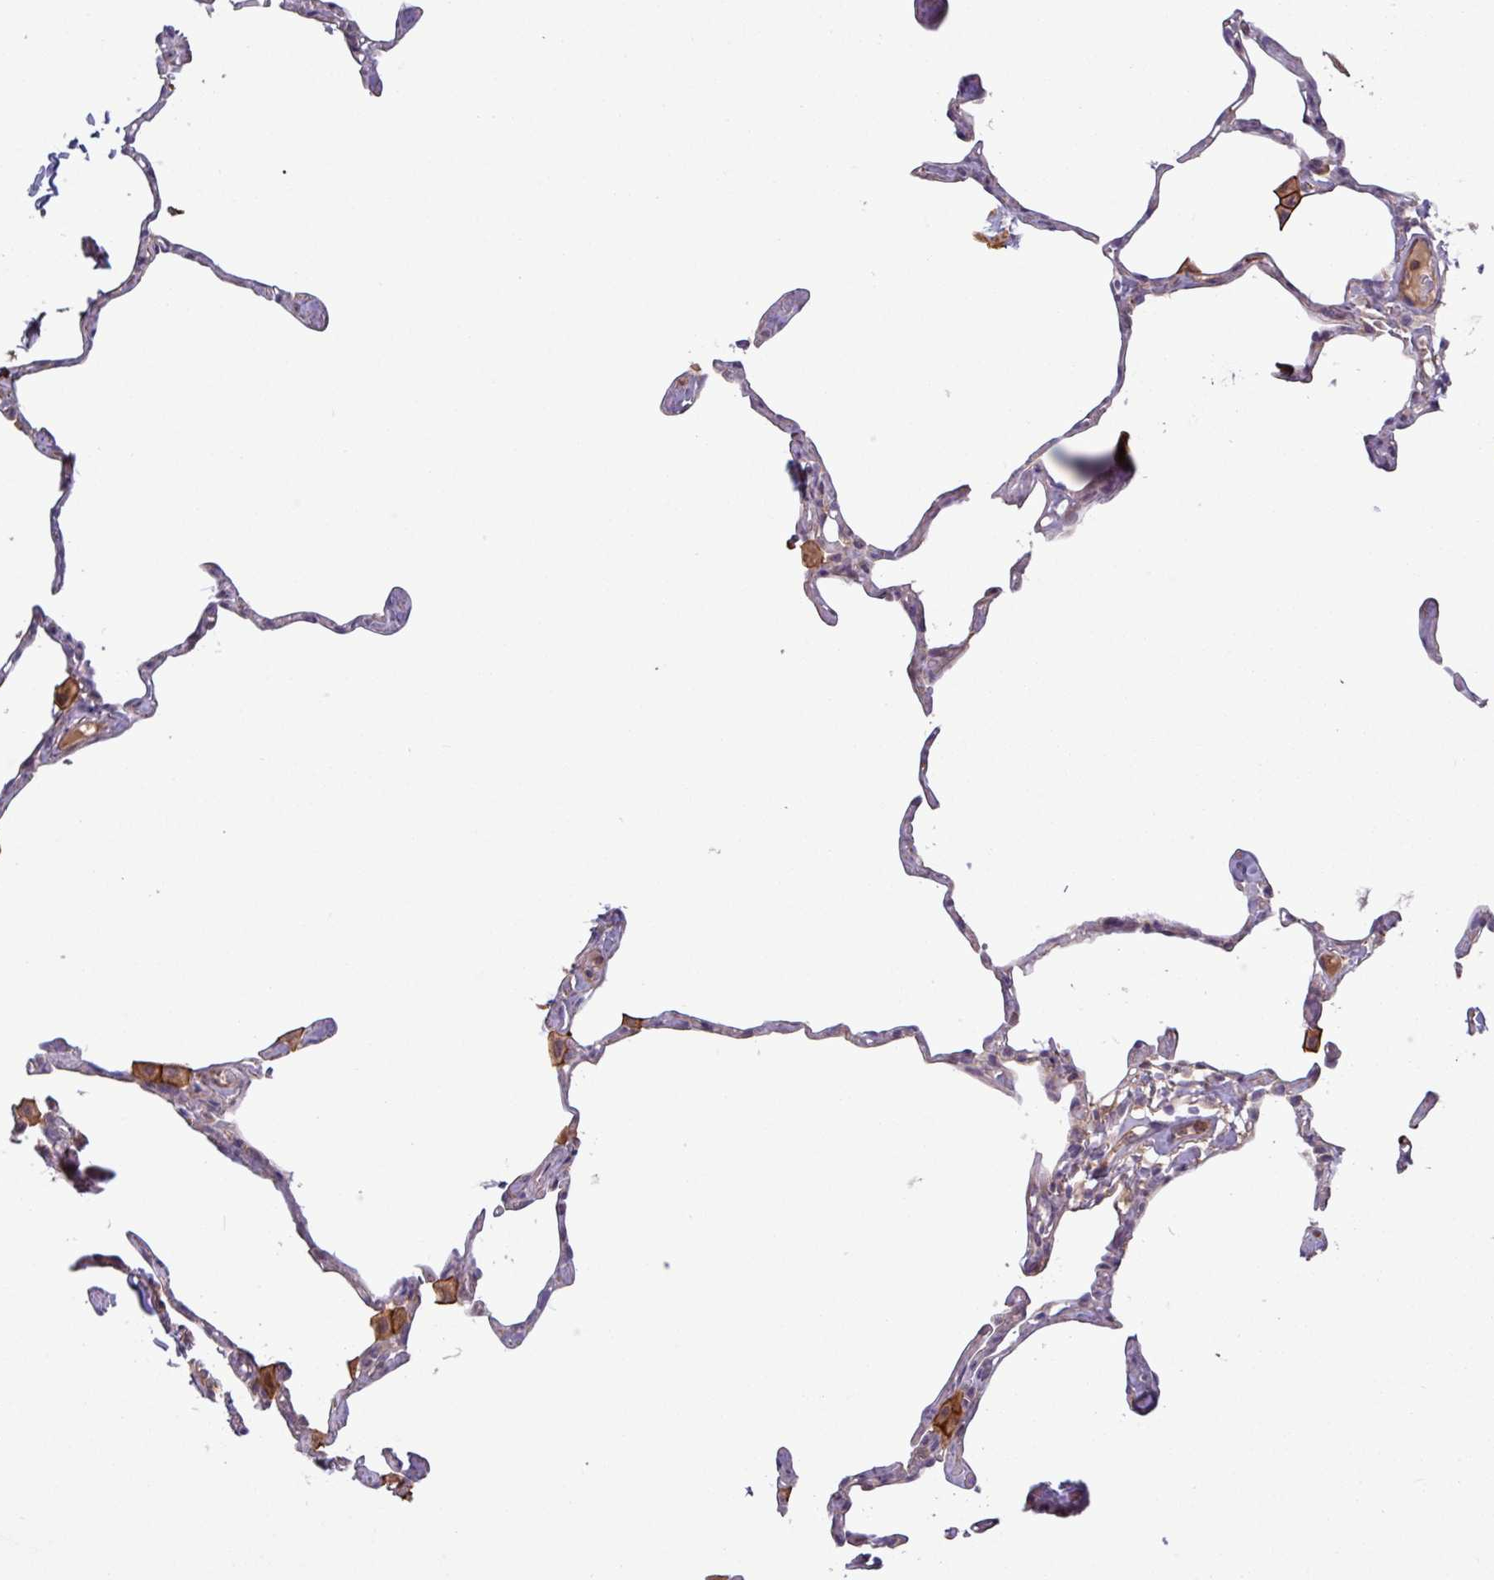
{"staining": {"intensity": "negative", "quantity": "none", "location": "none"}, "tissue": "lung", "cell_type": "Alveolar cells", "image_type": "normal", "snomed": [{"axis": "morphology", "description": "Normal tissue, NOS"}, {"axis": "topography", "description": "Lung"}], "caption": "High magnification brightfield microscopy of unremarkable lung stained with DAB (brown) and counterstained with hematoxylin (blue): alveolar cells show no significant expression. The staining was performed using DAB (3,3'-diaminobenzidine) to visualize the protein expression in brown, while the nuclei were stained in blue with hematoxylin (Magnification: 20x).", "gene": "PCED1A", "patient": {"sex": "male", "age": 65}}